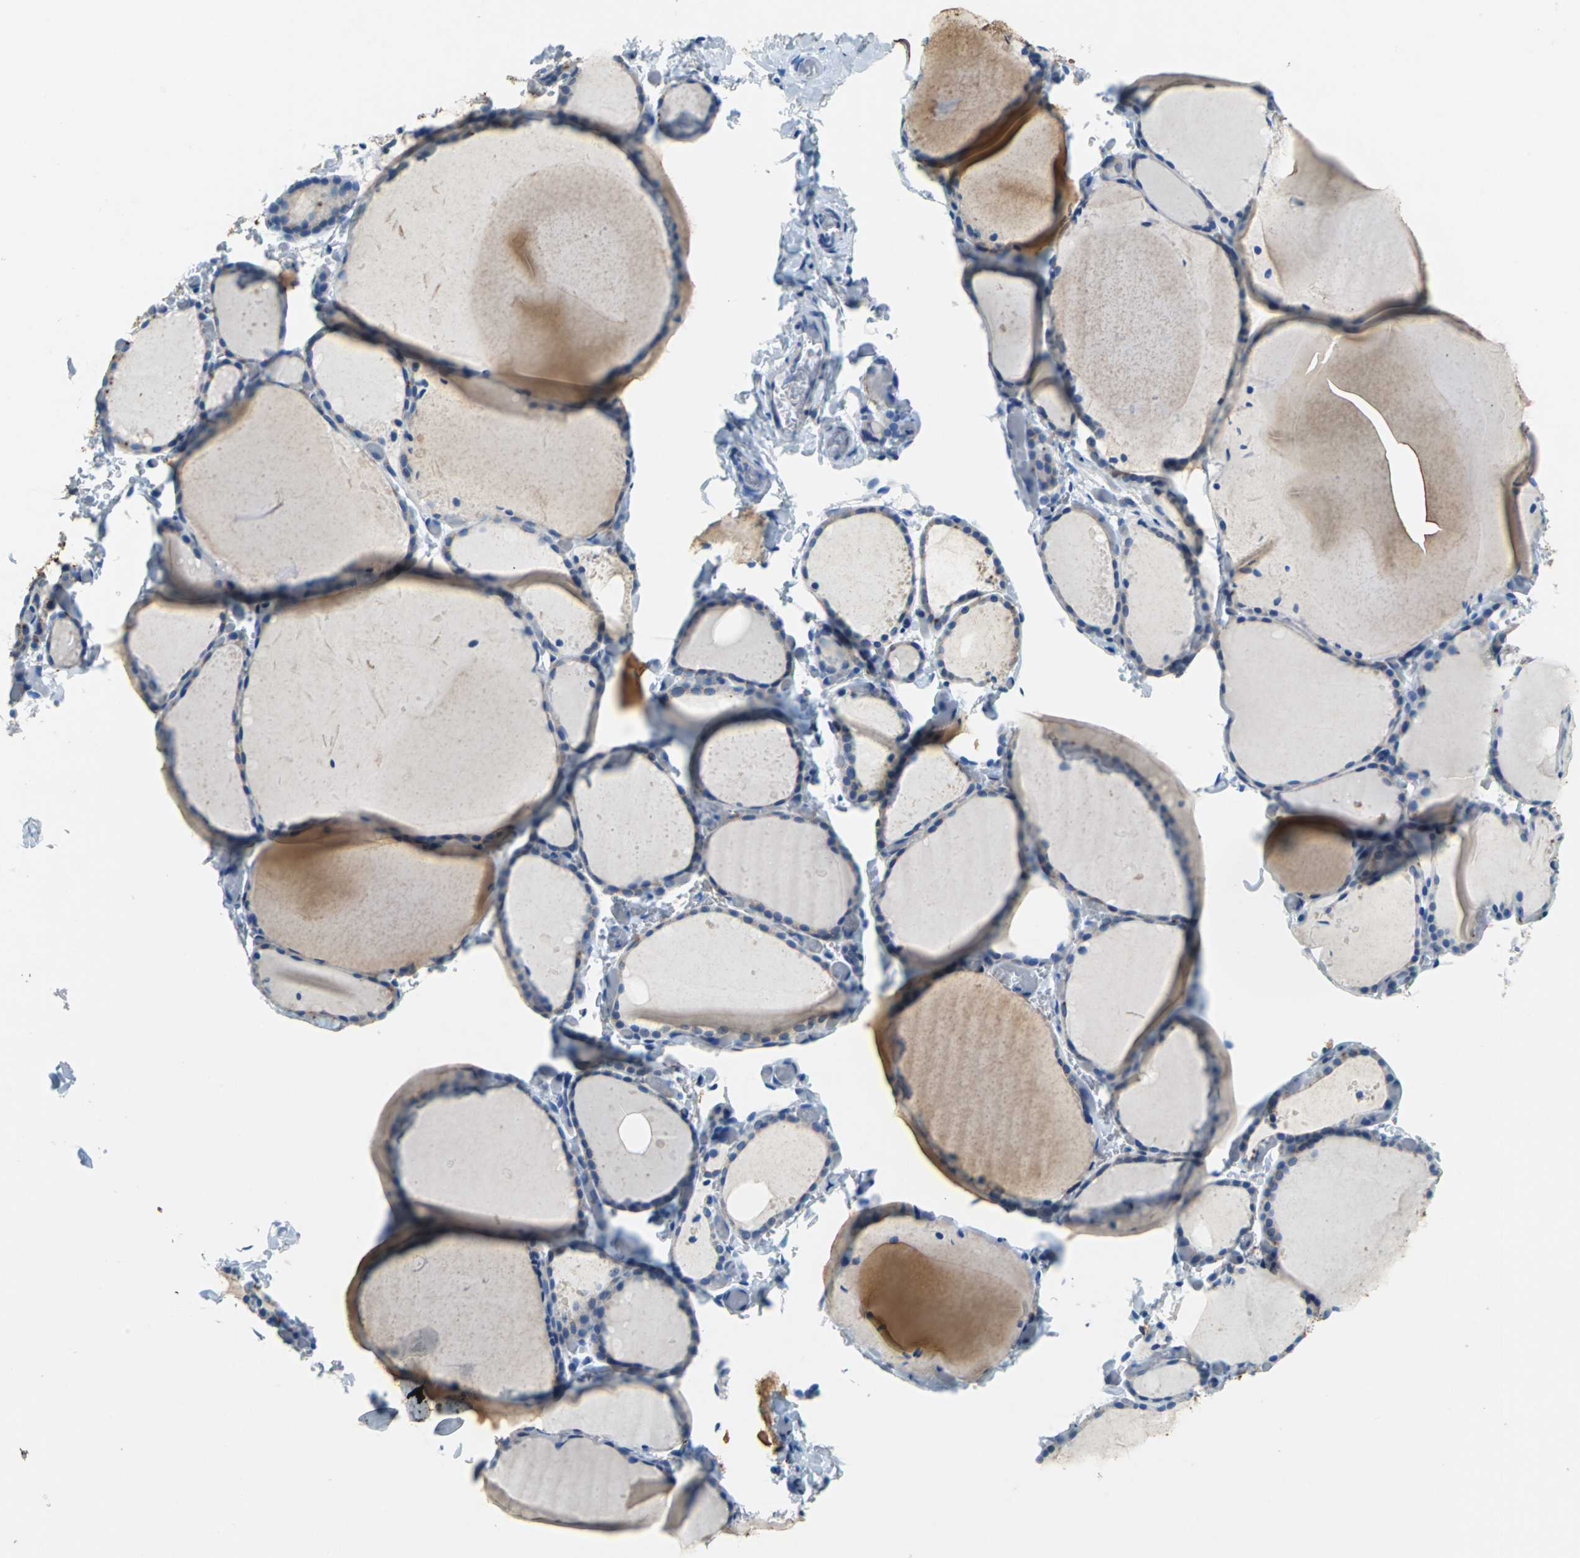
{"staining": {"intensity": "moderate", "quantity": "<25%", "location": "cytoplasmic/membranous"}, "tissue": "thyroid gland", "cell_type": "Glandular cells", "image_type": "normal", "snomed": [{"axis": "morphology", "description": "Normal tissue, NOS"}, {"axis": "topography", "description": "Thyroid gland"}], "caption": "Immunohistochemistry (IHC) image of normal thyroid gland: human thyroid gland stained using immunohistochemistry displays low levels of moderate protein expression localized specifically in the cytoplasmic/membranous of glandular cells, appearing as a cytoplasmic/membranous brown color.", "gene": "TEX264", "patient": {"sex": "female", "age": 22}}